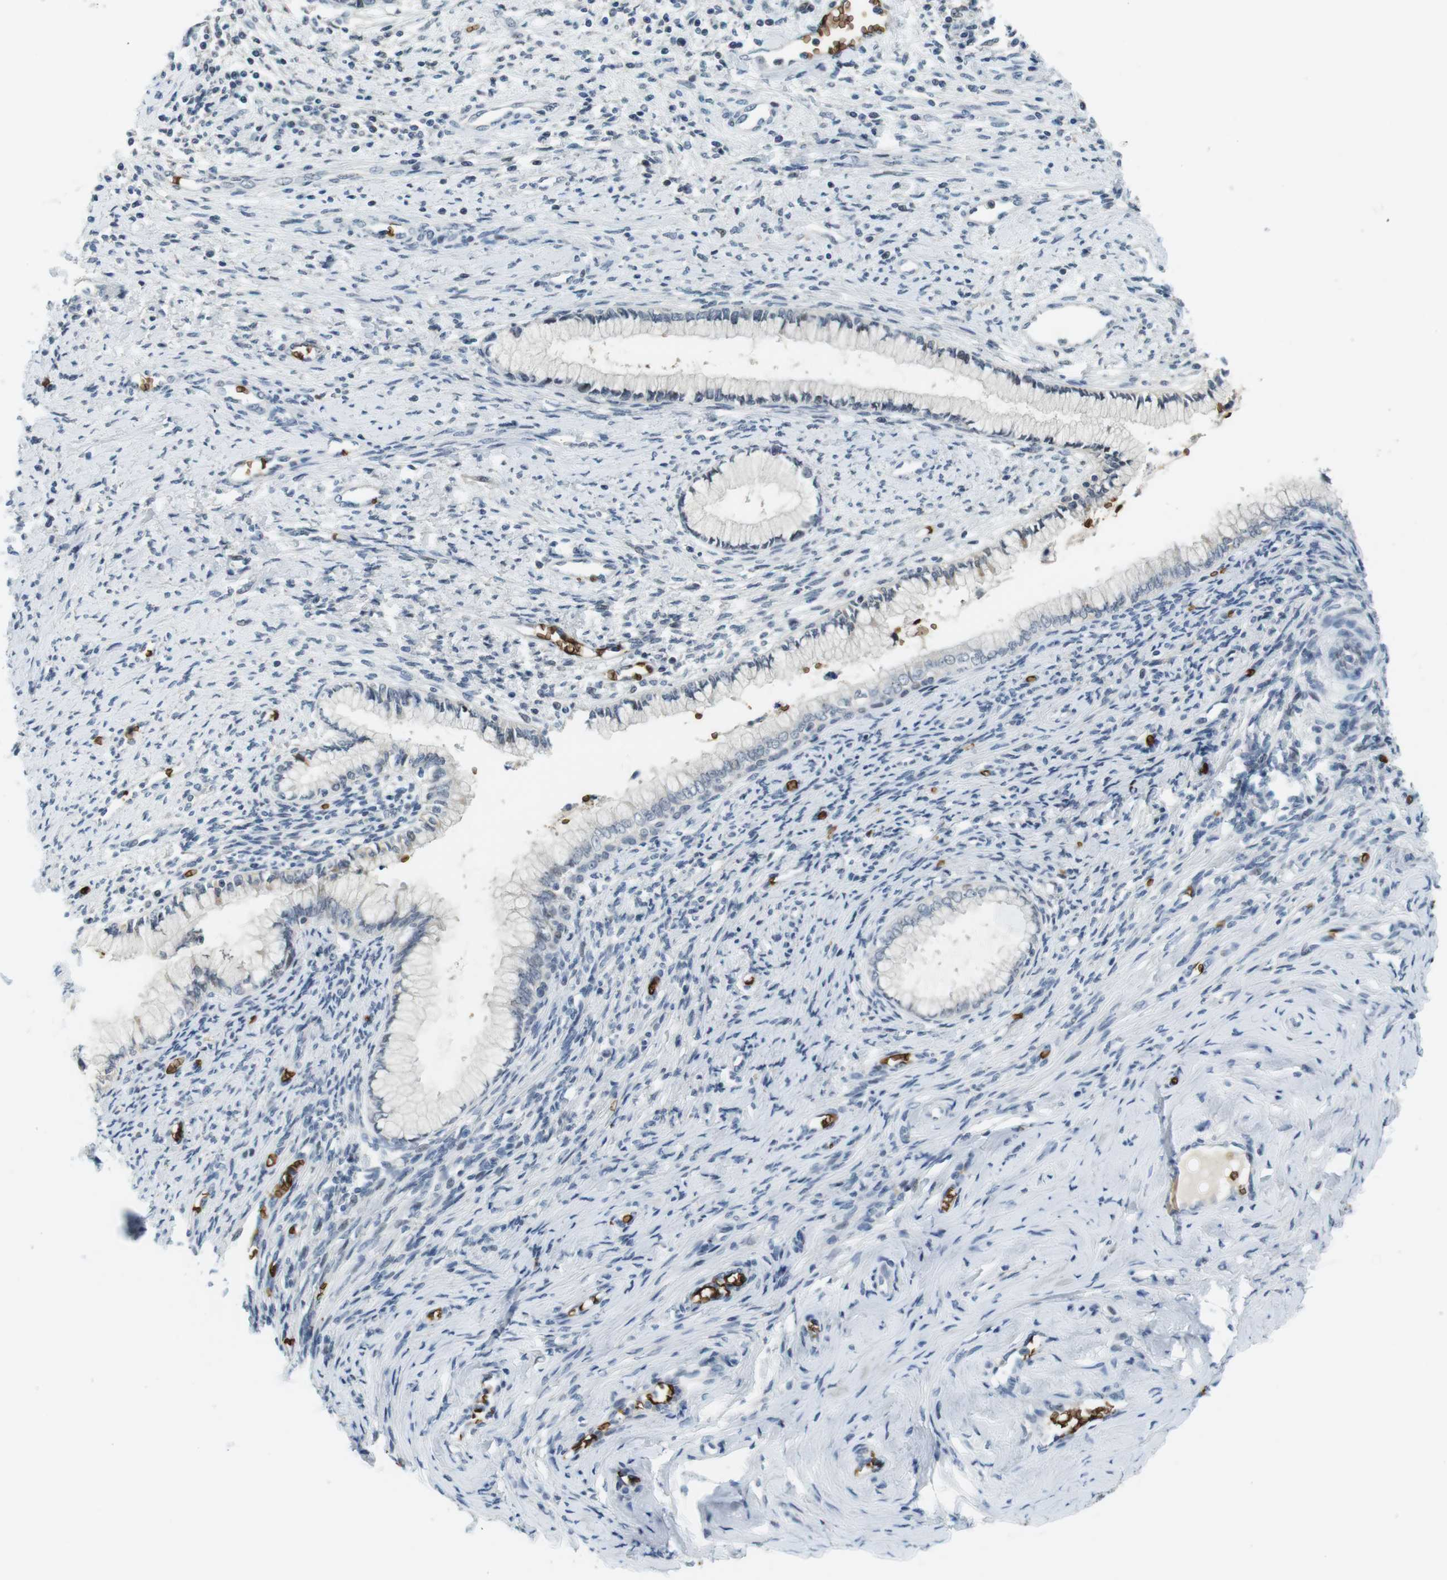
{"staining": {"intensity": "negative", "quantity": "none", "location": "none"}, "tissue": "cervical cancer", "cell_type": "Tumor cells", "image_type": "cancer", "snomed": [{"axis": "morphology", "description": "Squamous cell carcinoma, NOS"}, {"axis": "topography", "description": "Cervix"}], "caption": "The histopathology image demonstrates no staining of tumor cells in cervical squamous cell carcinoma.", "gene": "SLC4A1", "patient": {"sex": "female", "age": 63}}